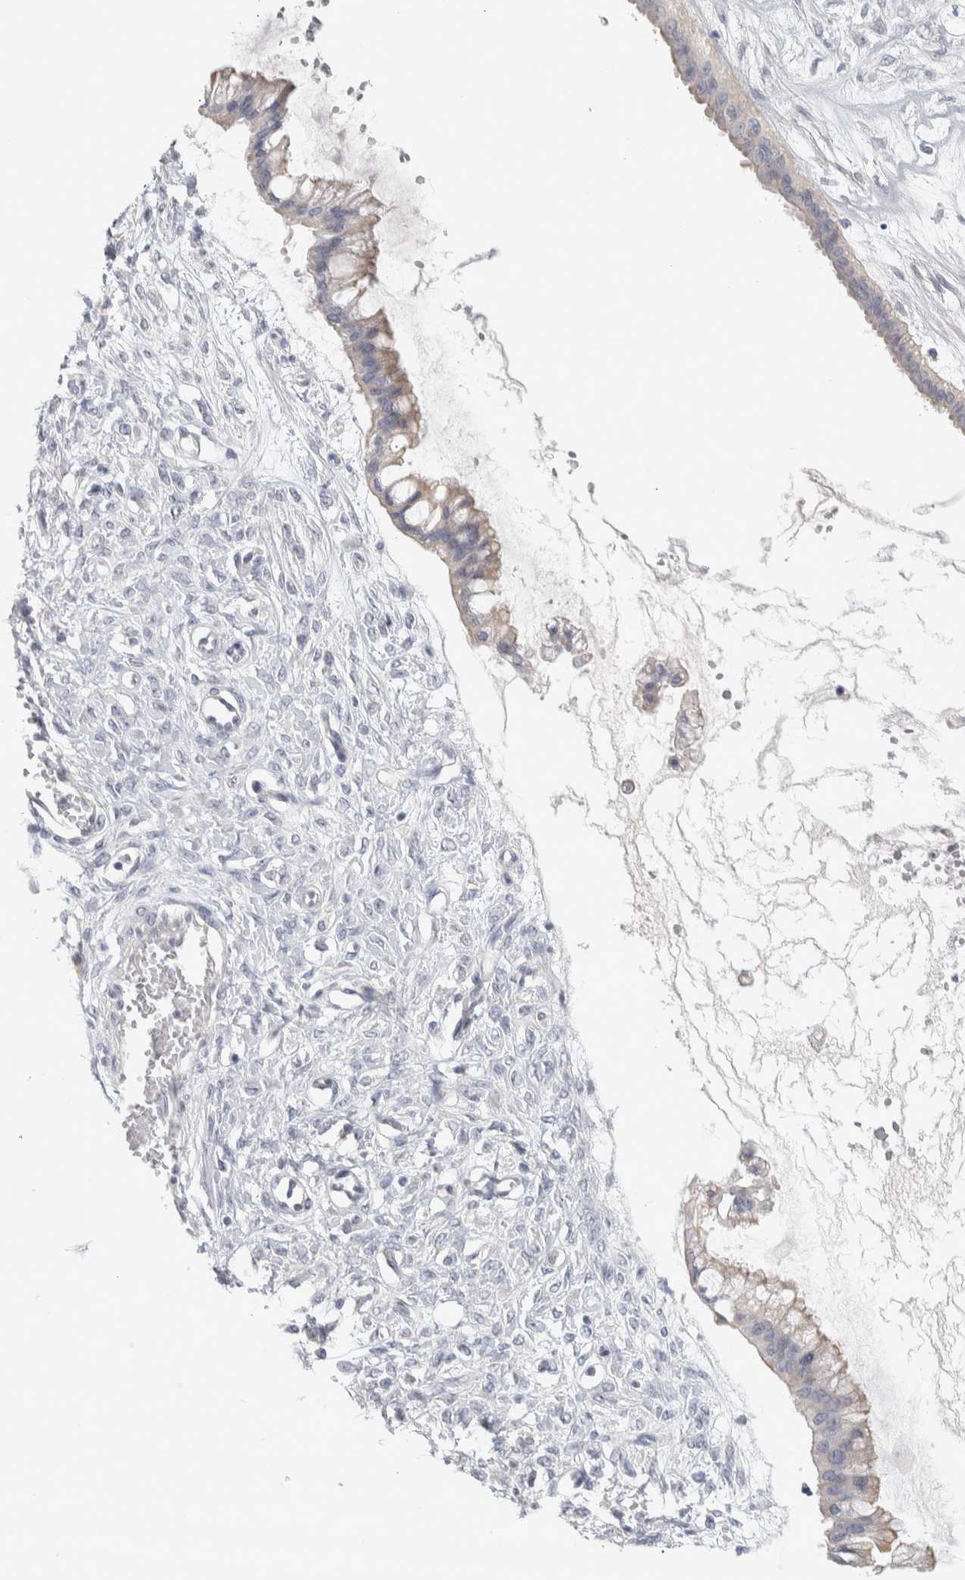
{"staining": {"intensity": "weak", "quantity": "<25%", "location": "cytoplasmic/membranous"}, "tissue": "ovarian cancer", "cell_type": "Tumor cells", "image_type": "cancer", "snomed": [{"axis": "morphology", "description": "Cystadenocarcinoma, mucinous, NOS"}, {"axis": "topography", "description": "Ovary"}], "caption": "Immunohistochemical staining of mucinous cystadenocarcinoma (ovarian) reveals no significant positivity in tumor cells.", "gene": "DCXR", "patient": {"sex": "female", "age": 73}}